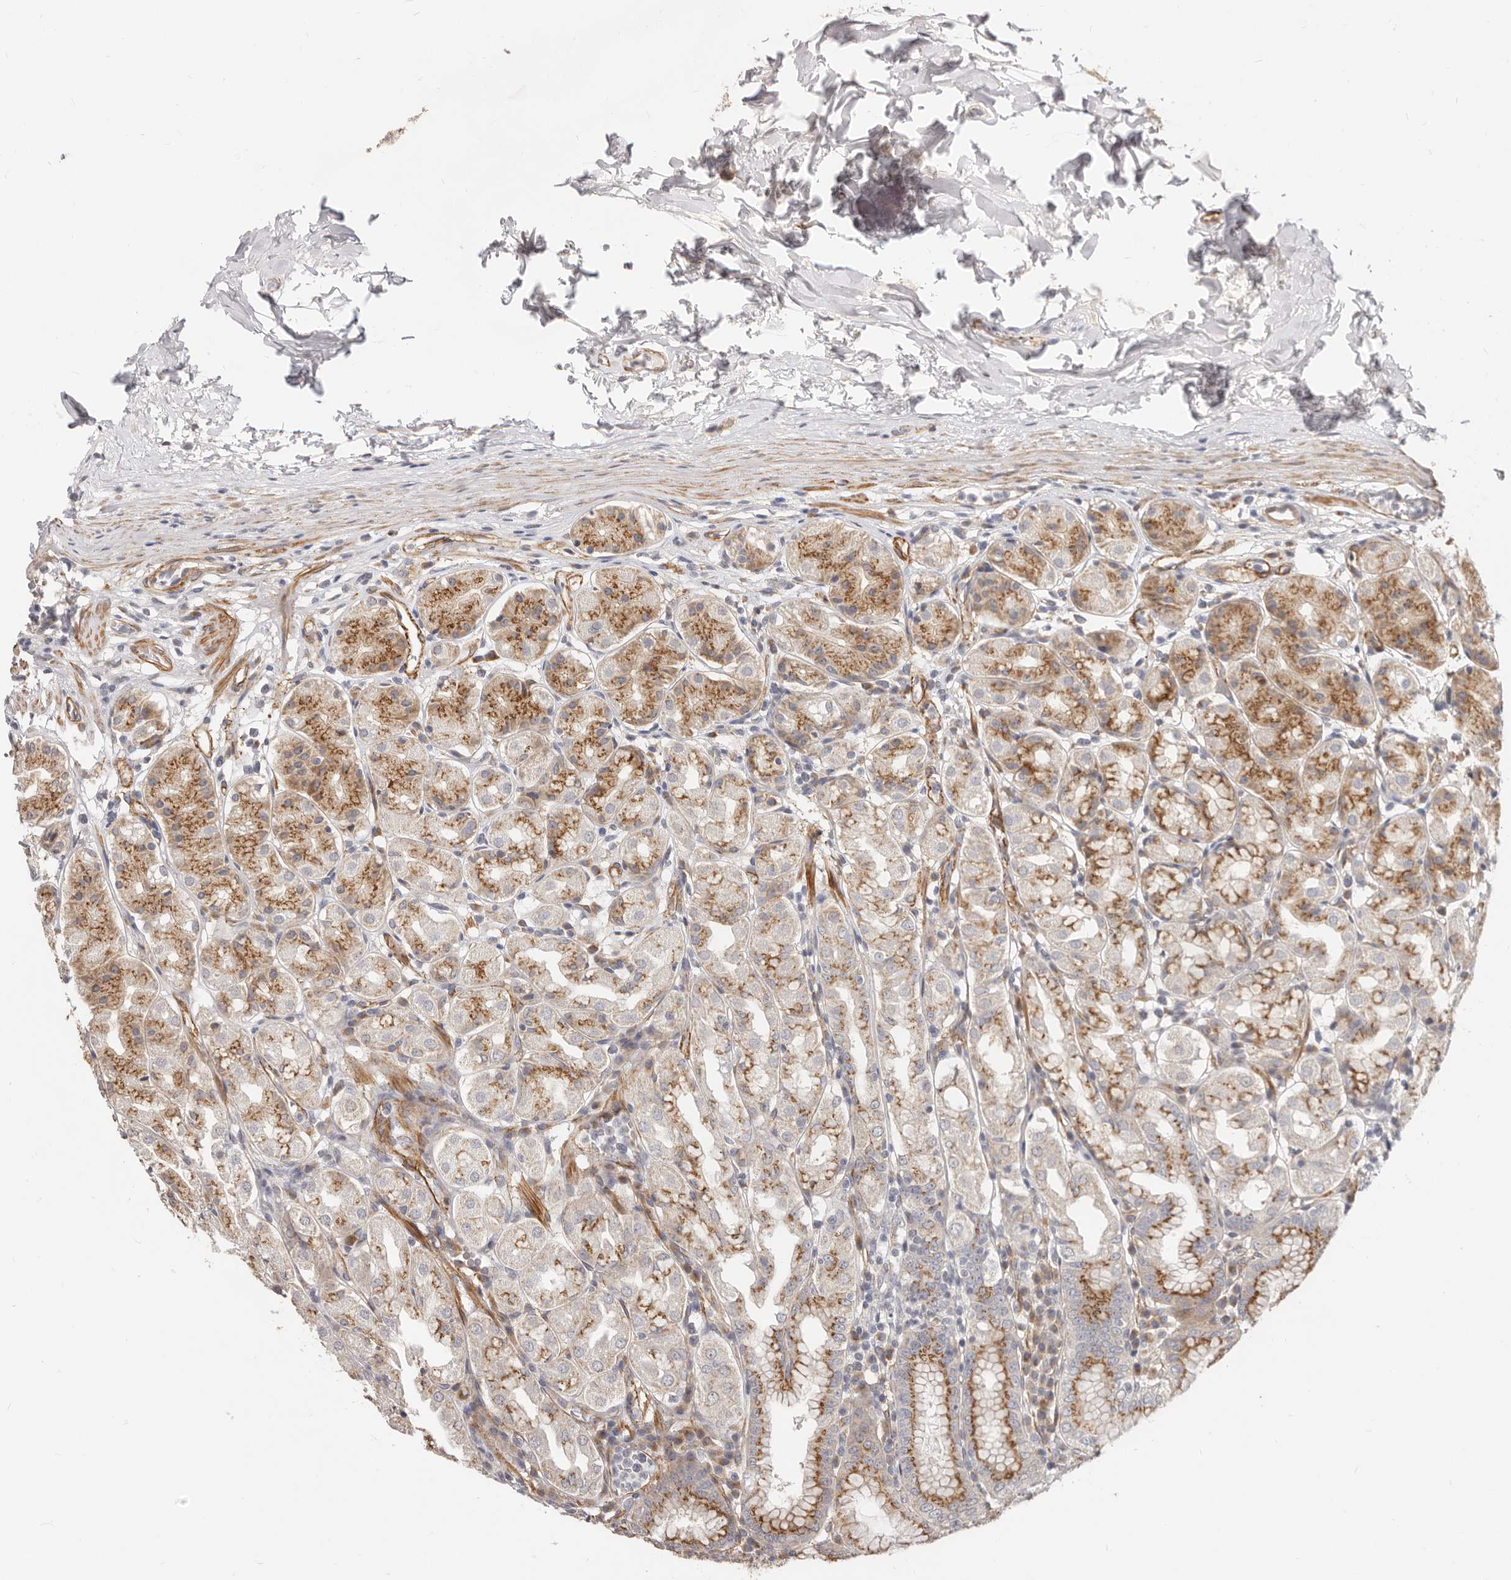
{"staining": {"intensity": "moderate", "quantity": ">75%", "location": "cytoplasmic/membranous"}, "tissue": "stomach", "cell_type": "Glandular cells", "image_type": "normal", "snomed": [{"axis": "morphology", "description": "Normal tissue, NOS"}, {"axis": "topography", "description": "Stomach"}, {"axis": "topography", "description": "Stomach, lower"}], "caption": "Immunohistochemical staining of normal stomach exhibits medium levels of moderate cytoplasmic/membranous expression in approximately >75% of glandular cells.", "gene": "RABAC1", "patient": {"sex": "female", "age": 56}}